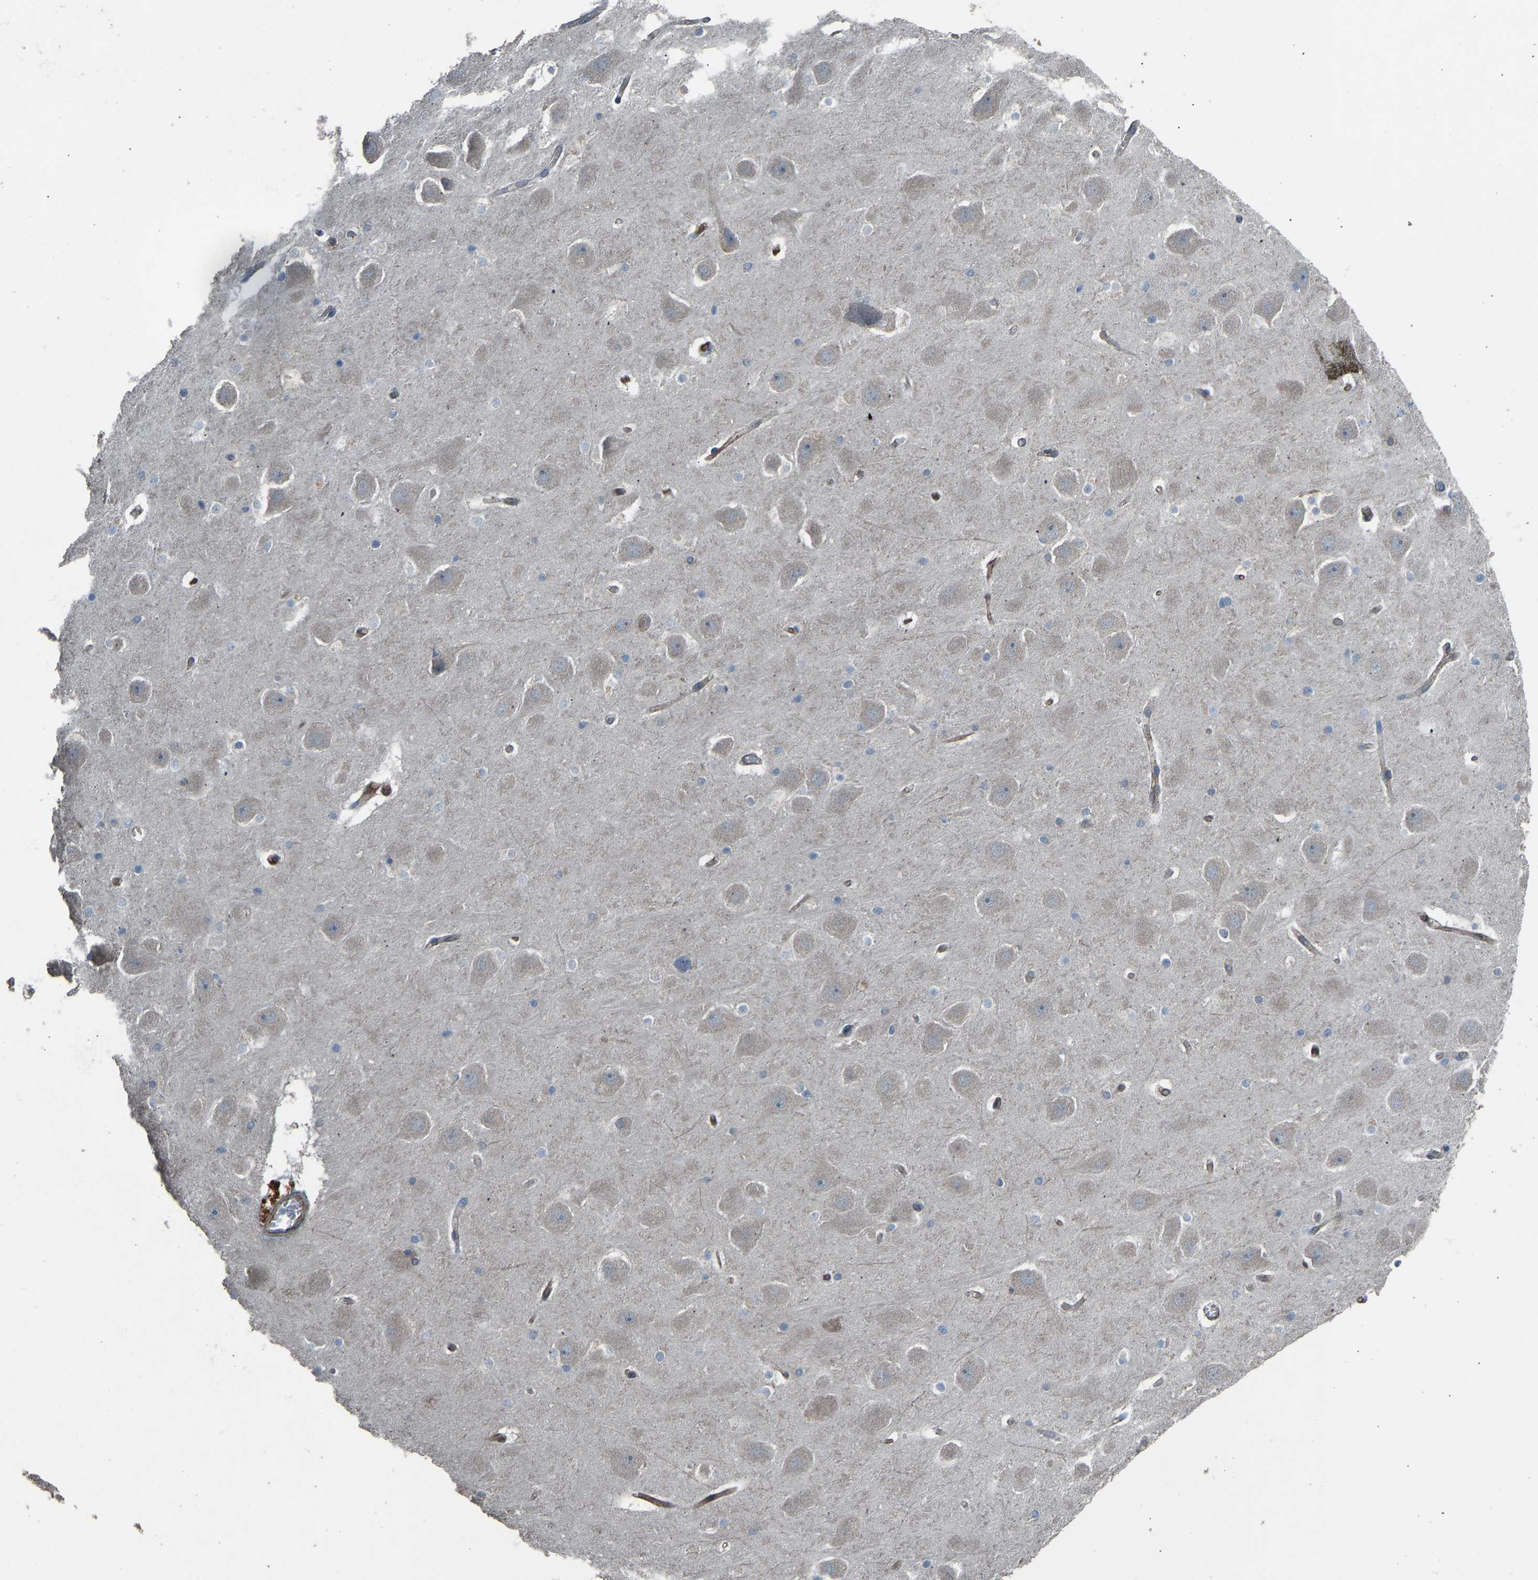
{"staining": {"intensity": "weak", "quantity": "<25%", "location": "cytoplasmic/membranous"}, "tissue": "hippocampus", "cell_type": "Glial cells", "image_type": "normal", "snomed": [{"axis": "morphology", "description": "Normal tissue, NOS"}, {"axis": "topography", "description": "Hippocampus"}], "caption": "Immunohistochemical staining of unremarkable human hippocampus exhibits no significant expression in glial cells.", "gene": "SLC43A1", "patient": {"sex": "male", "age": 45}}